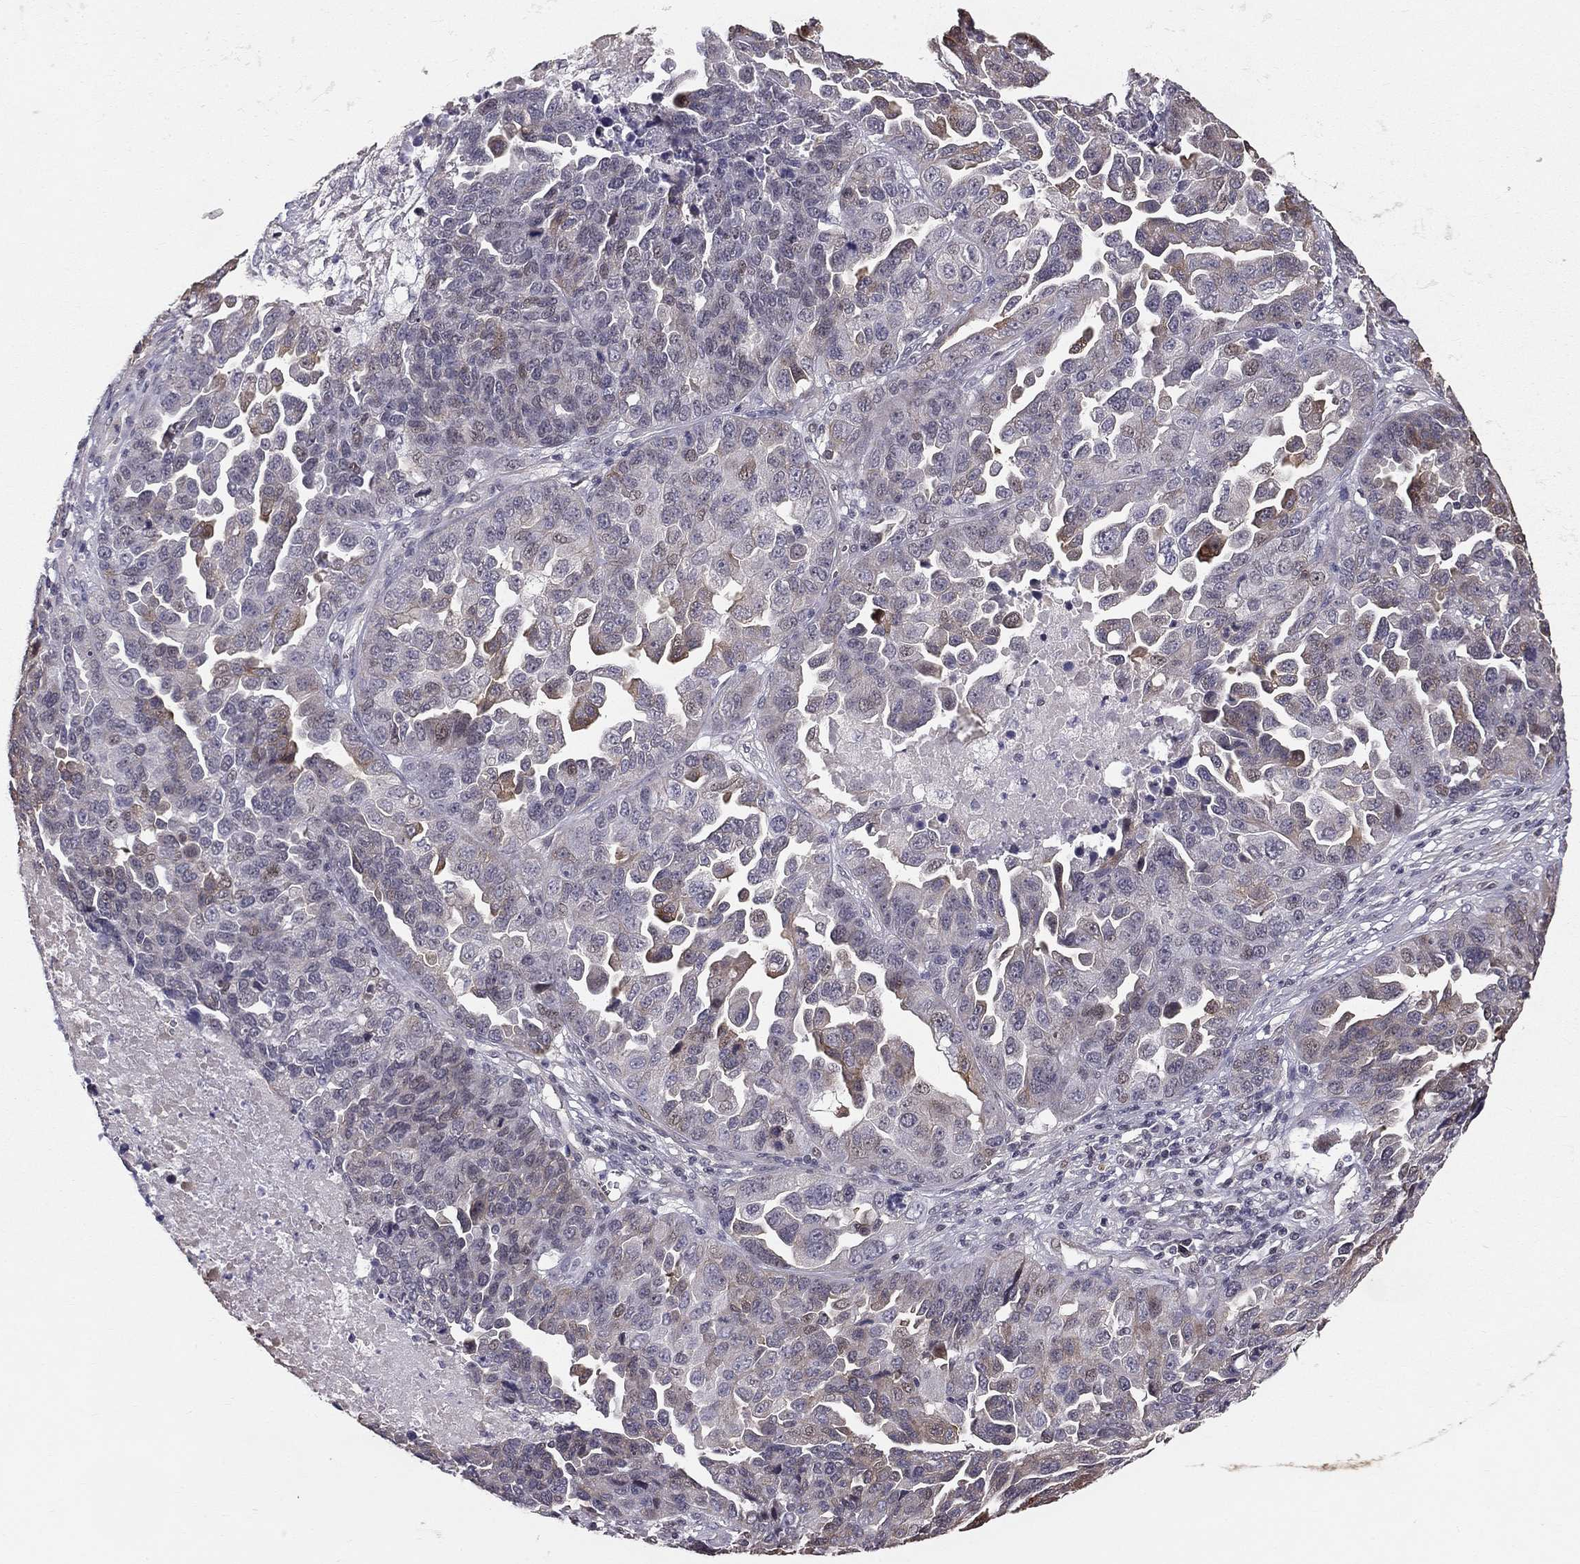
{"staining": {"intensity": "moderate", "quantity": "<25%", "location": "cytoplasmic/membranous"}, "tissue": "ovarian cancer", "cell_type": "Tumor cells", "image_type": "cancer", "snomed": [{"axis": "morphology", "description": "Cystadenocarcinoma, serous, NOS"}, {"axis": "topography", "description": "Ovary"}], "caption": "This photomicrograph demonstrates IHC staining of human ovarian cancer (serous cystadenocarcinoma), with low moderate cytoplasmic/membranous positivity in approximately <25% of tumor cells.", "gene": "GJB4", "patient": {"sex": "female", "age": 87}}